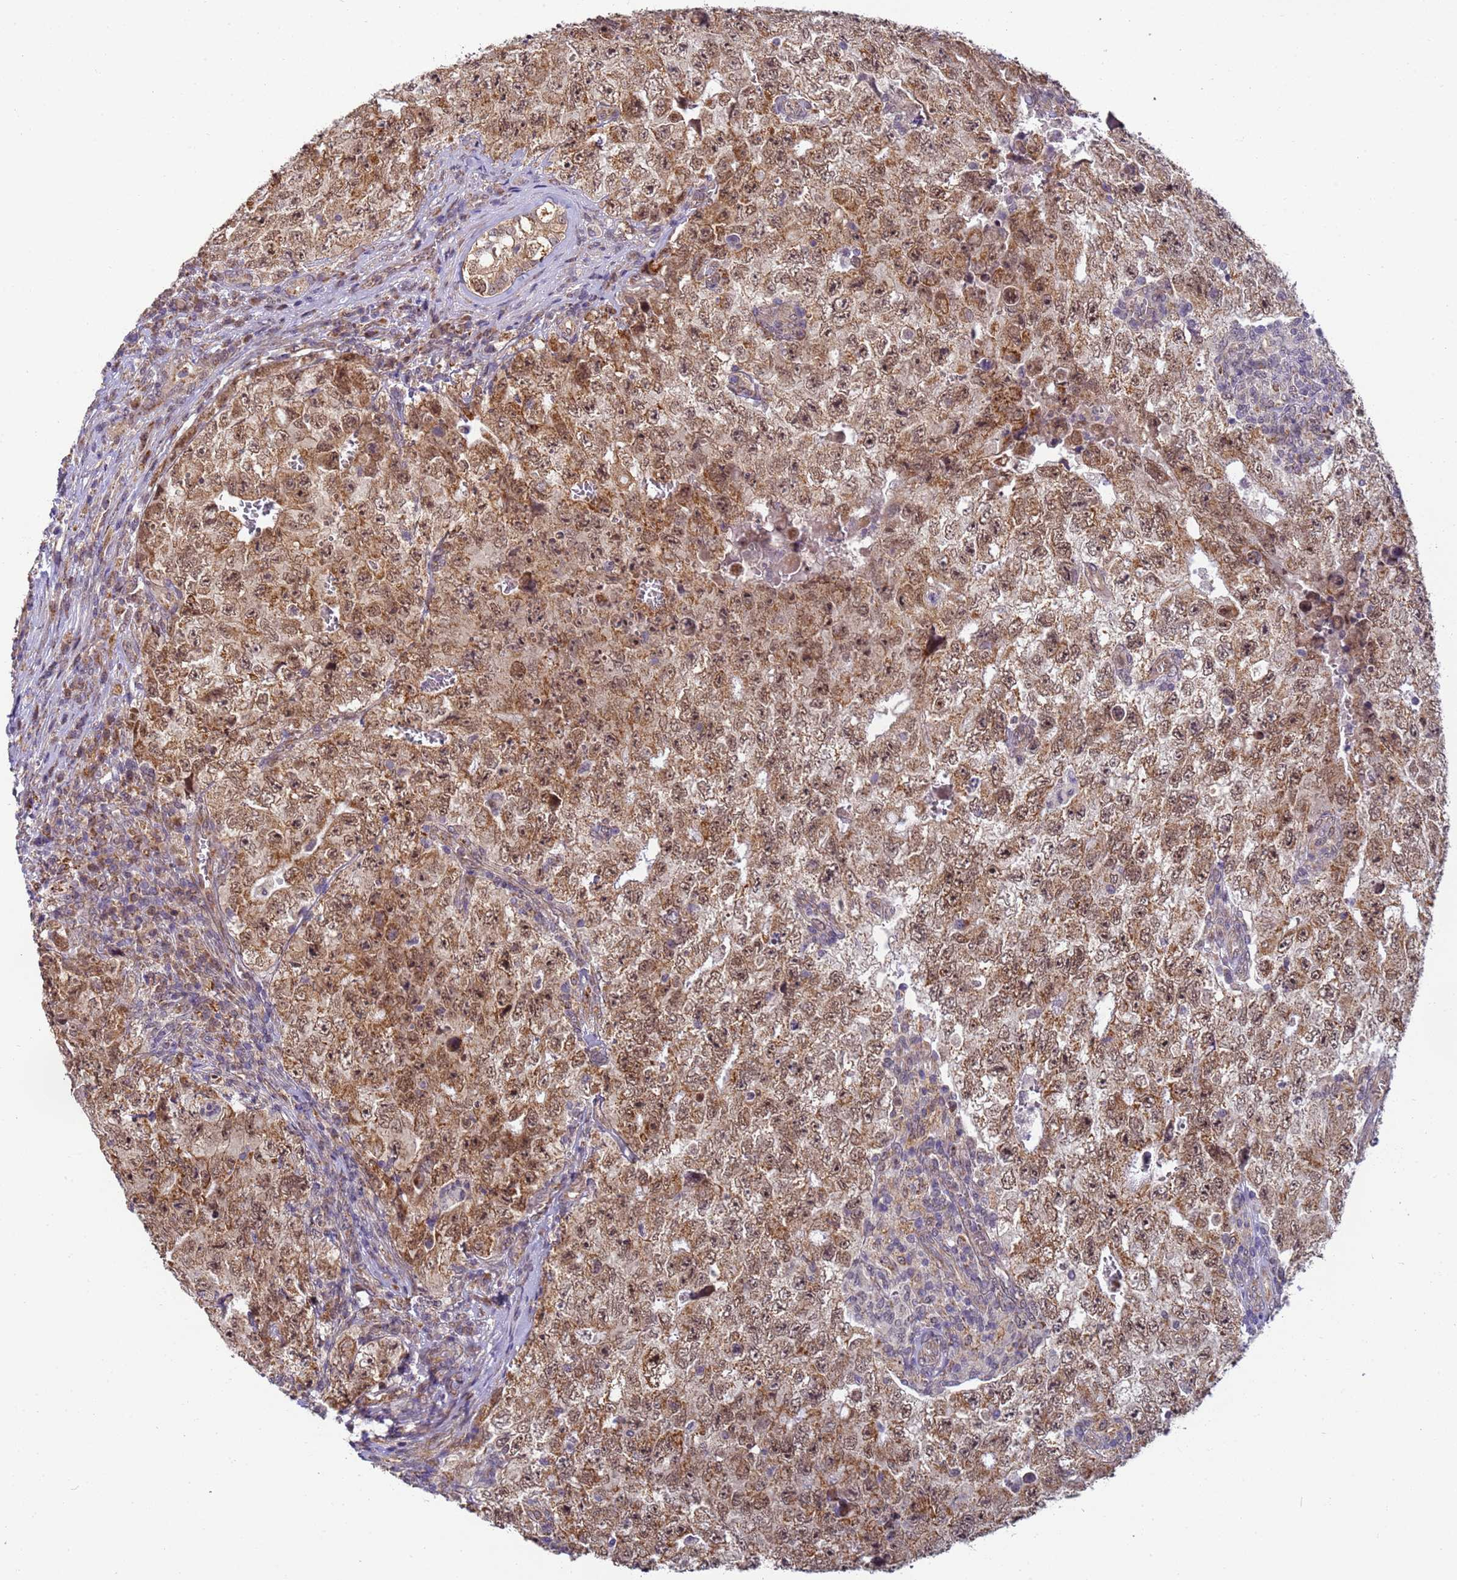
{"staining": {"intensity": "moderate", "quantity": ">75%", "location": "cytoplasmic/membranous,nuclear"}, "tissue": "testis cancer", "cell_type": "Tumor cells", "image_type": "cancer", "snomed": [{"axis": "morphology", "description": "Carcinoma, Embryonal, NOS"}, {"axis": "topography", "description": "Testis"}], "caption": "Testis embryonal carcinoma stained with a brown dye displays moderate cytoplasmic/membranous and nuclear positive staining in approximately >75% of tumor cells.", "gene": "RAPGEF3", "patient": {"sex": "male", "age": 17}}